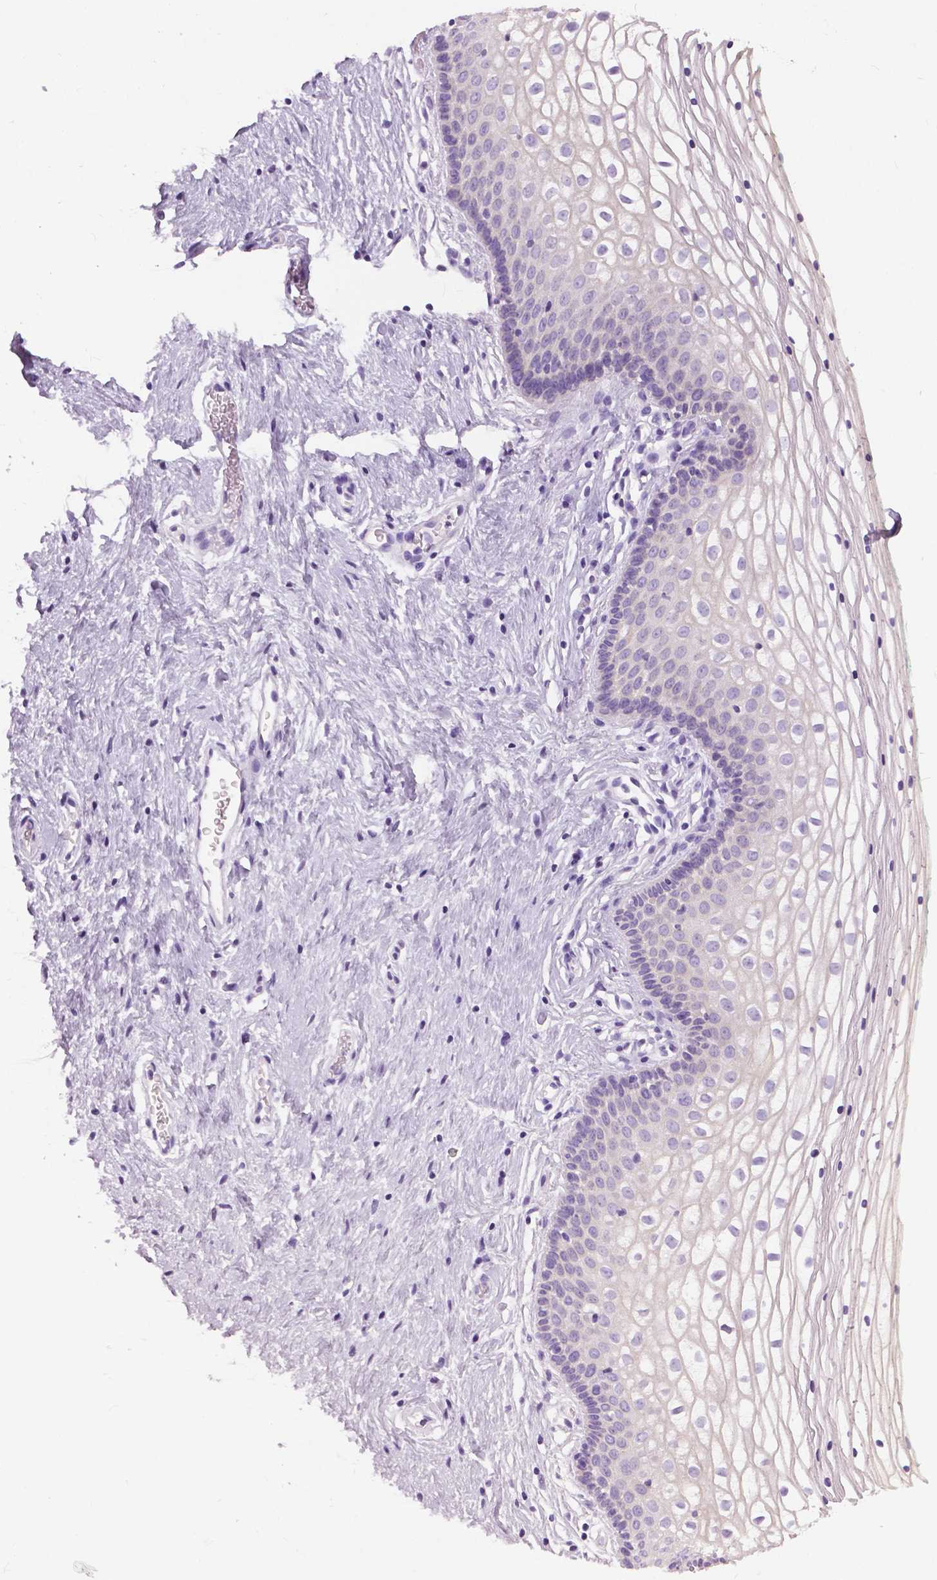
{"staining": {"intensity": "negative", "quantity": "none", "location": "none"}, "tissue": "vagina", "cell_type": "Squamous epithelial cells", "image_type": "normal", "snomed": [{"axis": "morphology", "description": "Normal tissue, NOS"}, {"axis": "topography", "description": "Vagina"}], "caption": "Immunohistochemical staining of benign vagina shows no significant staining in squamous epithelial cells. (Stains: DAB IHC with hematoxylin counter stain, Microscopy: brightfield microscopy at high magnification).", "gene": "TP53TG5", "patient": {"sex": "female", "age": 36}}